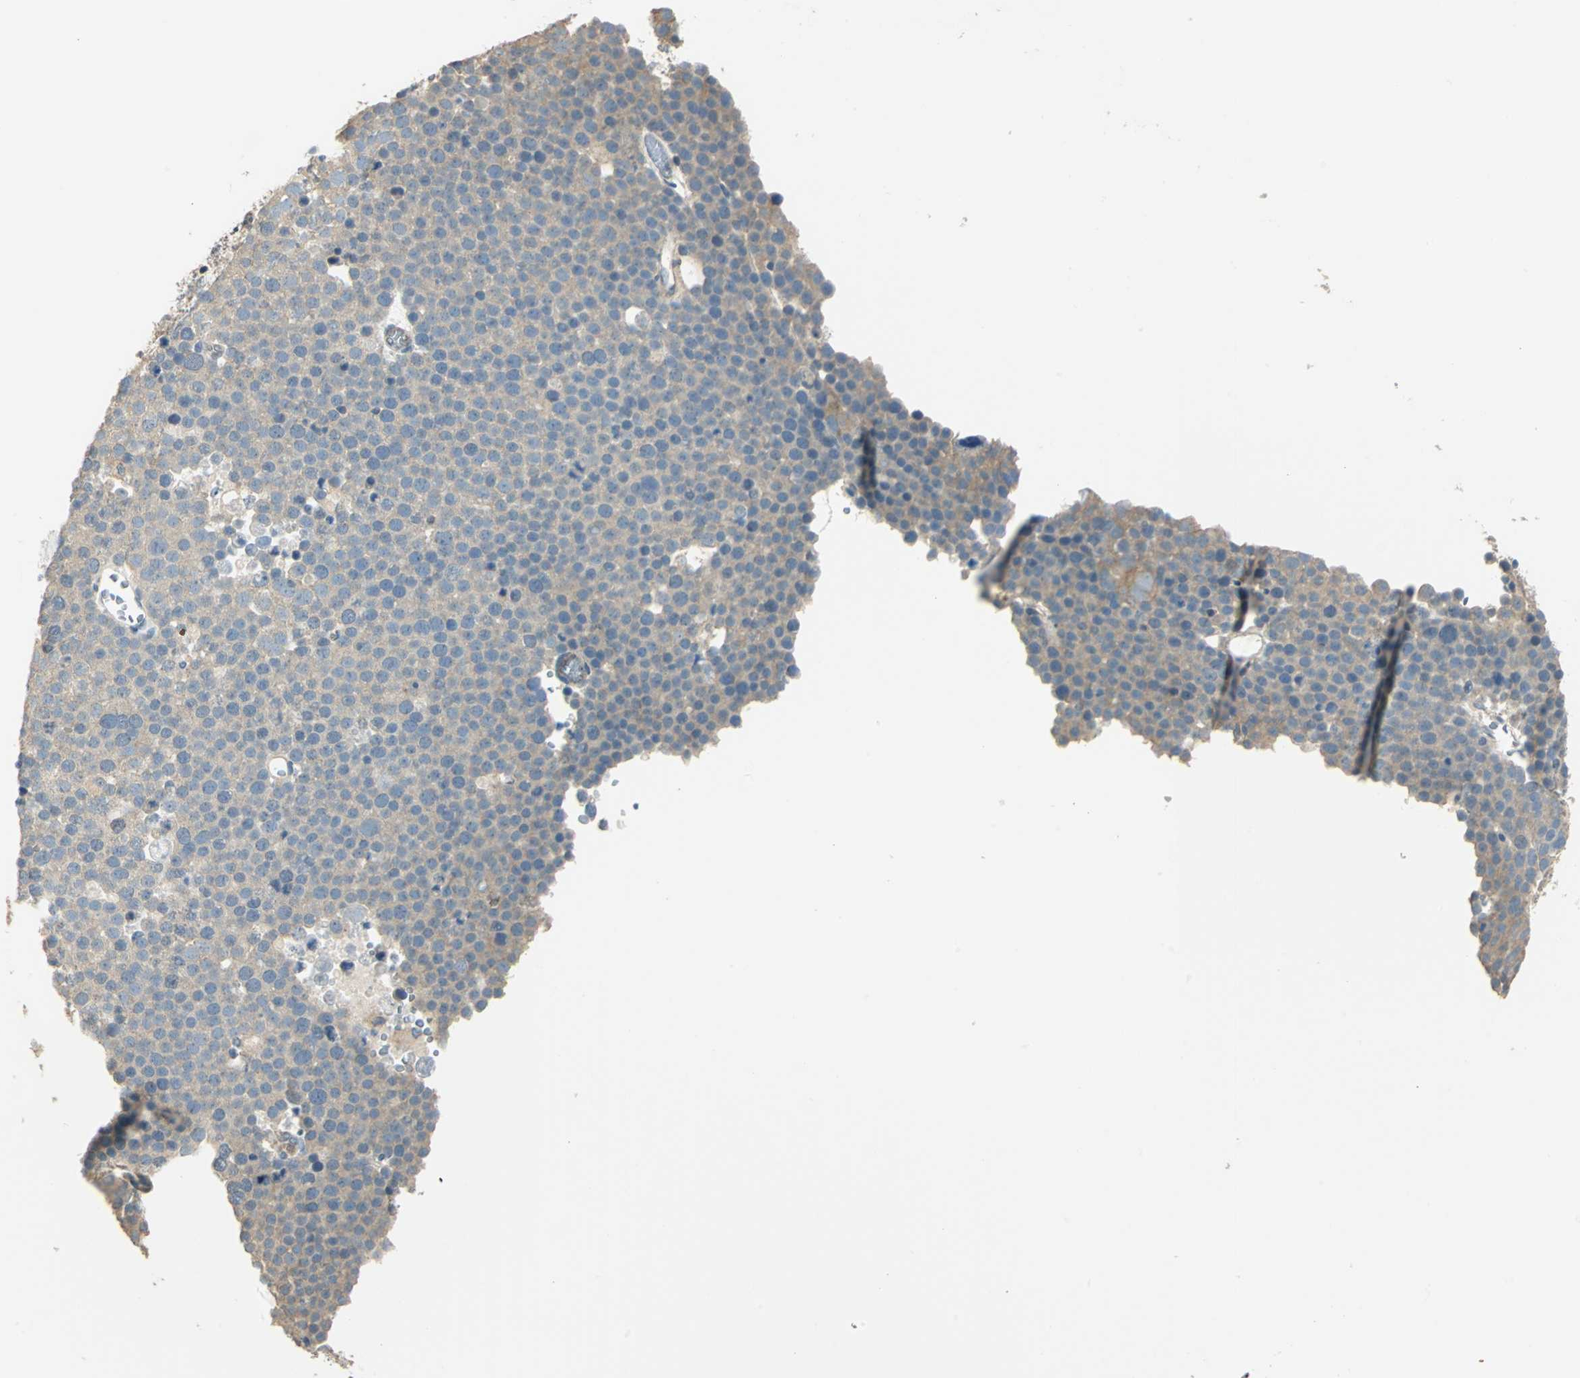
{"staining": {"intensity": "weak", "quantity": ">75%", "location": "cytoplasmic/membranous"}, "tissue": "testis cancer", "cell_type": "Tumor cells", "image_type": "cancer", "snomed": [{"axis": "morphology", "description": "Seminoma, NOS"}, {"axis": "topography", "description": "Testis"}], "caption": "Weak cytoplasmic/membranous positivity is appreciated in approximately >75% of tumor cells in seminoma (testis). (Stains: DAB (3,3'-diaminobenzidine) in brown, nuclei in blue, Microscopy: brightfield microscopy at high magnification).", "gene": "SHC2", "patient": {"sex": "male", "age": 71}}